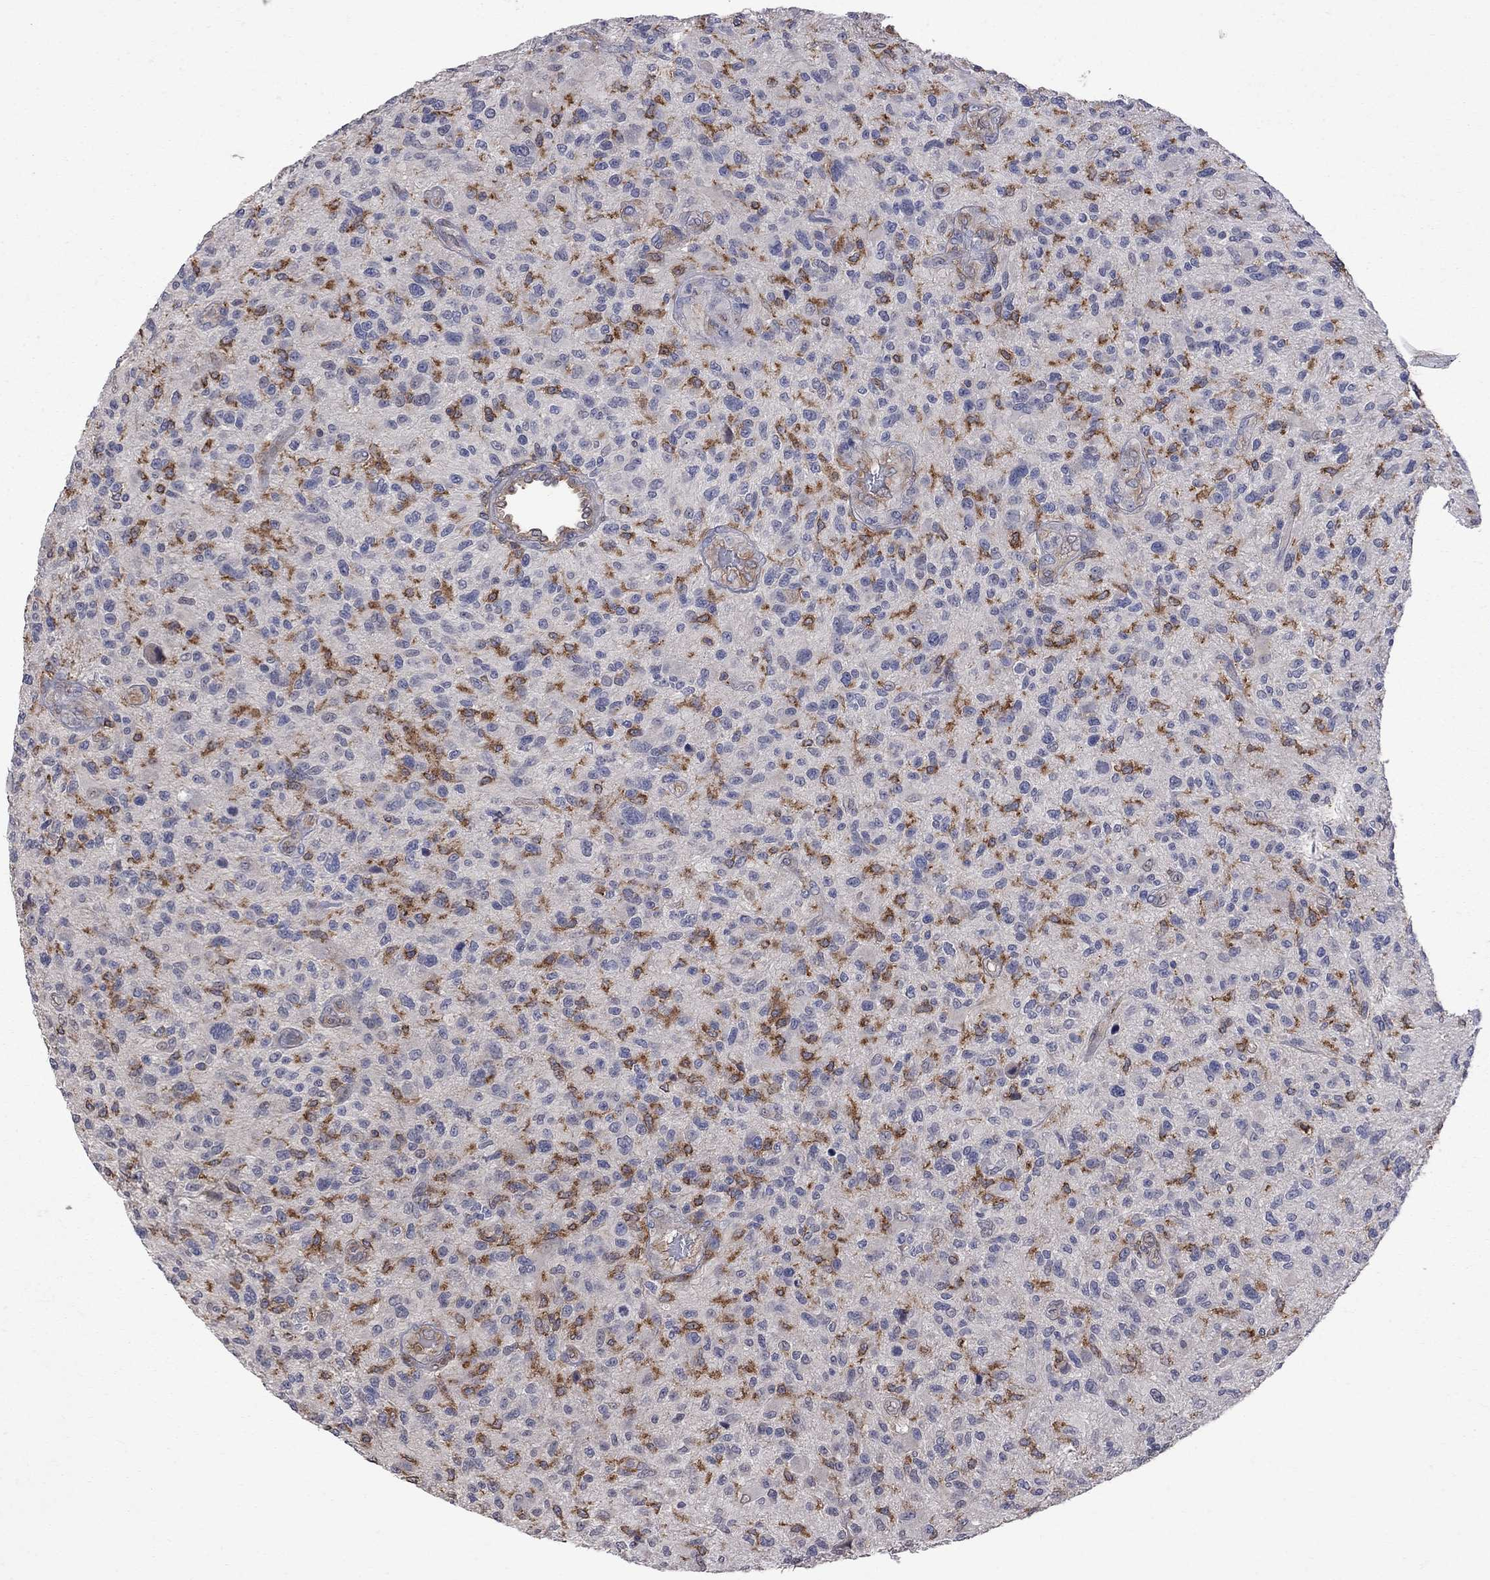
{"staining": {"intensity": "negative", "quantity": "none", "location": "none"}, "tissue": "glioma", "cell_type": "Tumor cells", "image_type": "cancer", "snomed": [{"axis": "morphology", "description": "Glioma, malignant, High grade"}, {"axis": "topography", "description": "Brain"}], "caption": "High magnification brightfield microscopy of glioma stained with DAB (brown) and counterstained with hematoxylin (blue): tumor cells show no significant positivity.", "gene": "ABI3", "patient": {"sex": "male", "age": 47}}